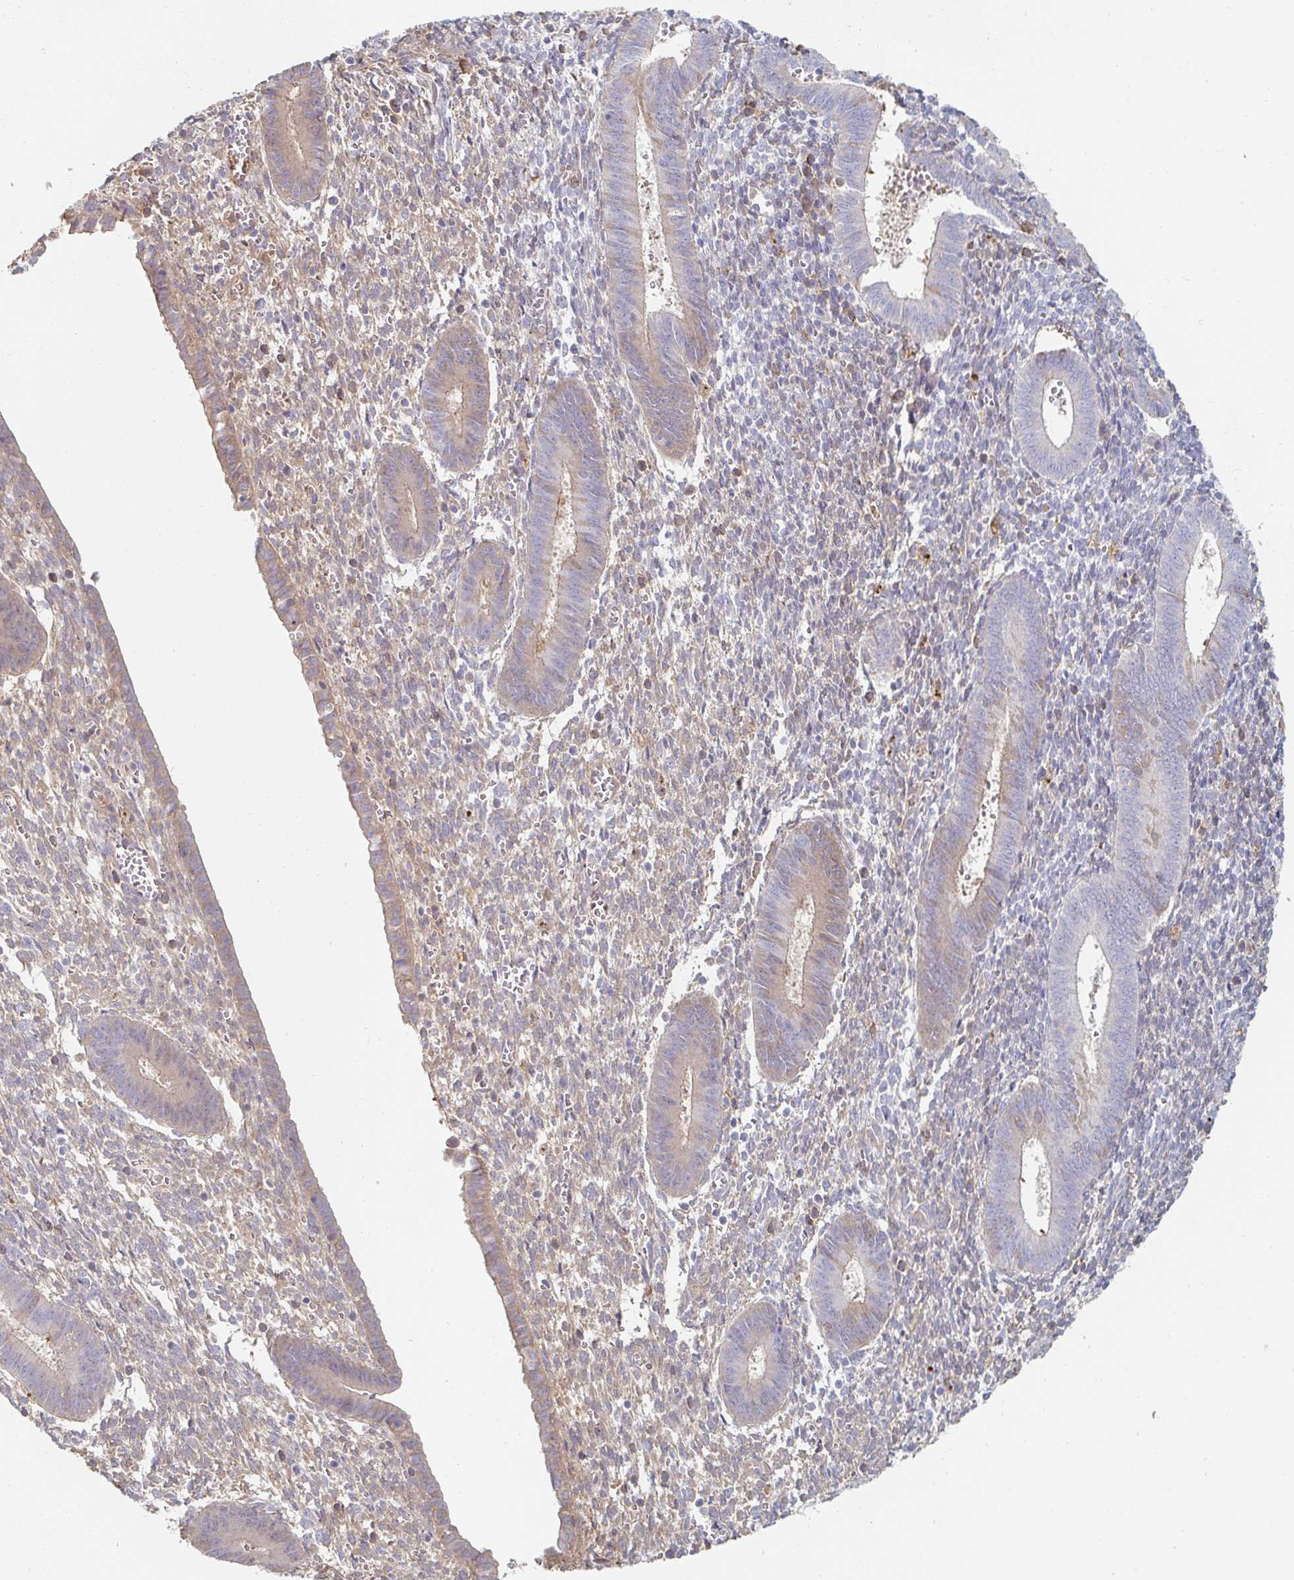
{"staining": {"intensity": "weak", "quantity": "<25%", "location": "cytoplasmic/membranous"}, "tissue": "endometrium", "cell_type": "Cells in endometrial stroma", "image_type": "normal", "snomed": [{"axis": "morphology", "description": "Normal tissue, NOS"}, {"axis": "topography", "description": "Endometrium"}], "caption": "Immunohistochemical staining of unremarkable endometrium reveals no significant positivity in cells in endometrial stroma.", "gene": "NME9", "patient": {"sex": "female", "age": 25}}